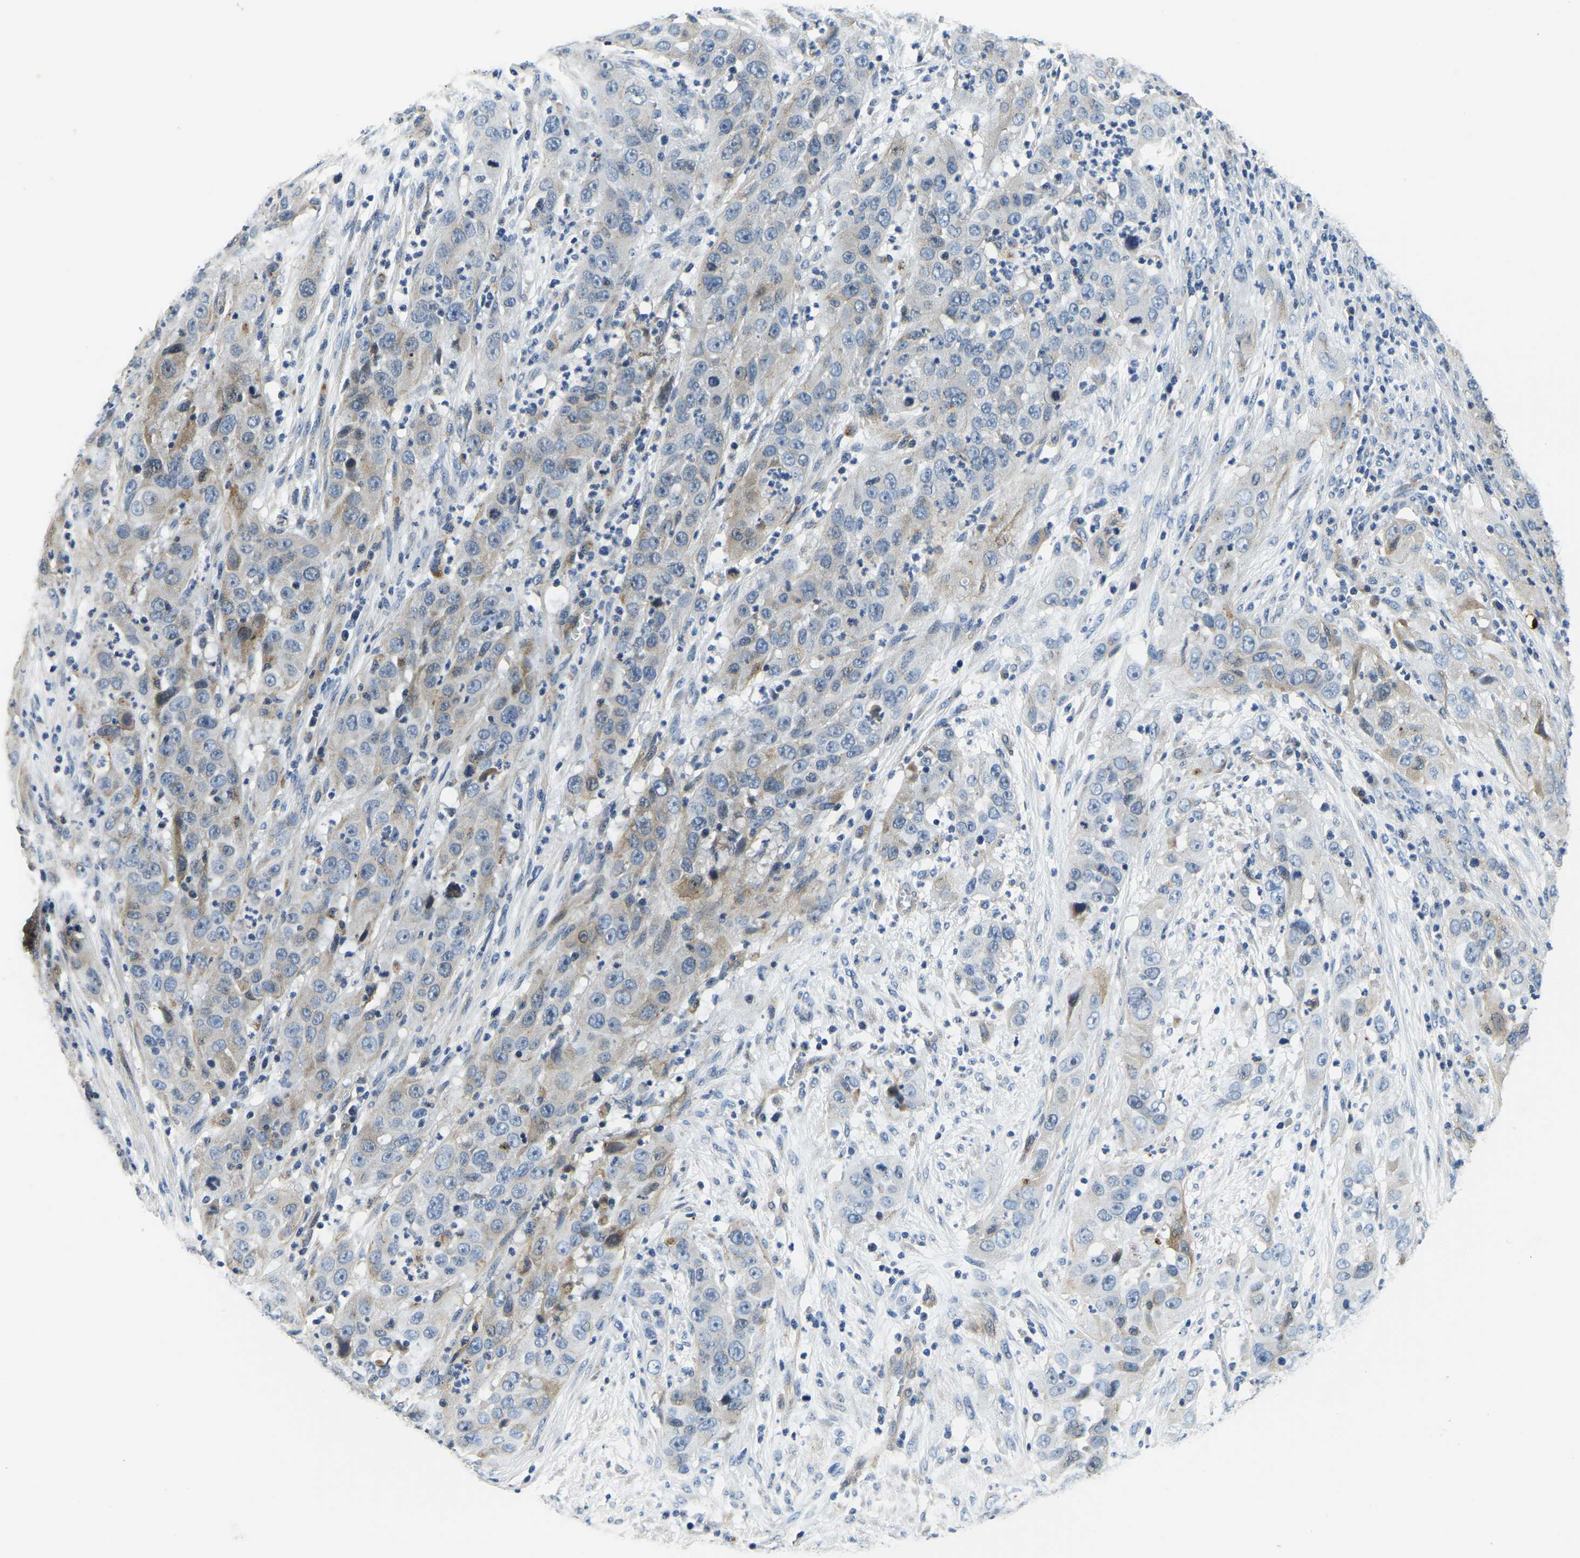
{"staining": {"intensity": "moderate", "quantity": "<25%", "location": "cytoplasmic/membranous"}, "tissue": "cervical cancer", "cell_type": "Tumor cells", "image_type": "cancer", "snomed": [{"axis": "morphology", "description": "Squamous cell carcinoma, NOS"}, {"axis": "topography", "description": "Cervix"}], "caption": "Tumor cells reveal low levels of moderate cytoplasmic/membranous positivity in about <25% of cells in cervical cancer.", "gene": "RNF39", "patient": {"sex": "female", "age": 32}}